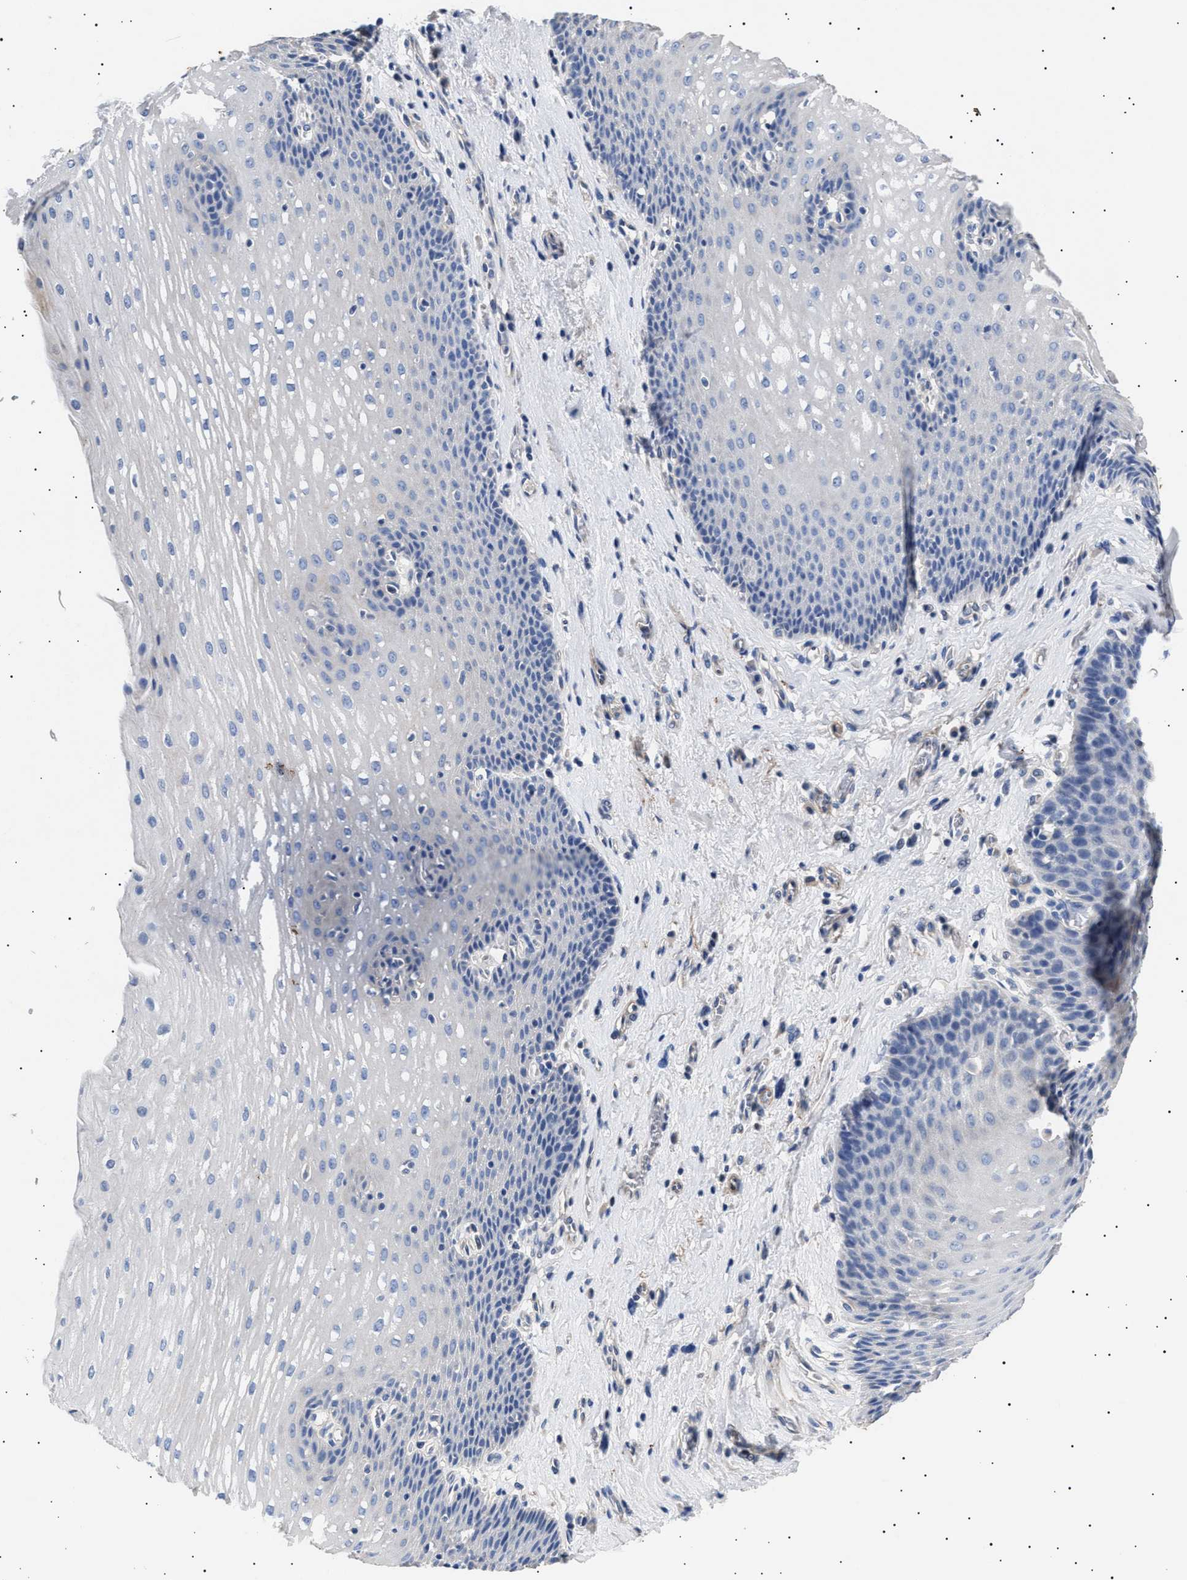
{"staining": {"intensity": "negative", "quantity": "none", "location": "none"}, "tissue": "esophagus", "cell_type": "Squamous epithelial cells", "image_type": "normal", "snomed": [{"axis": "morphology", "description": "Normal tissue, NOS"}, {"axis": "topography", "description": "Esophagus"}], "caption": "Immunohistochemistry of benign esophagus displays no expression in squamous epithelial cells.", "gene": "HEMGN", "patient": {"sex": "male", "age": 48}}